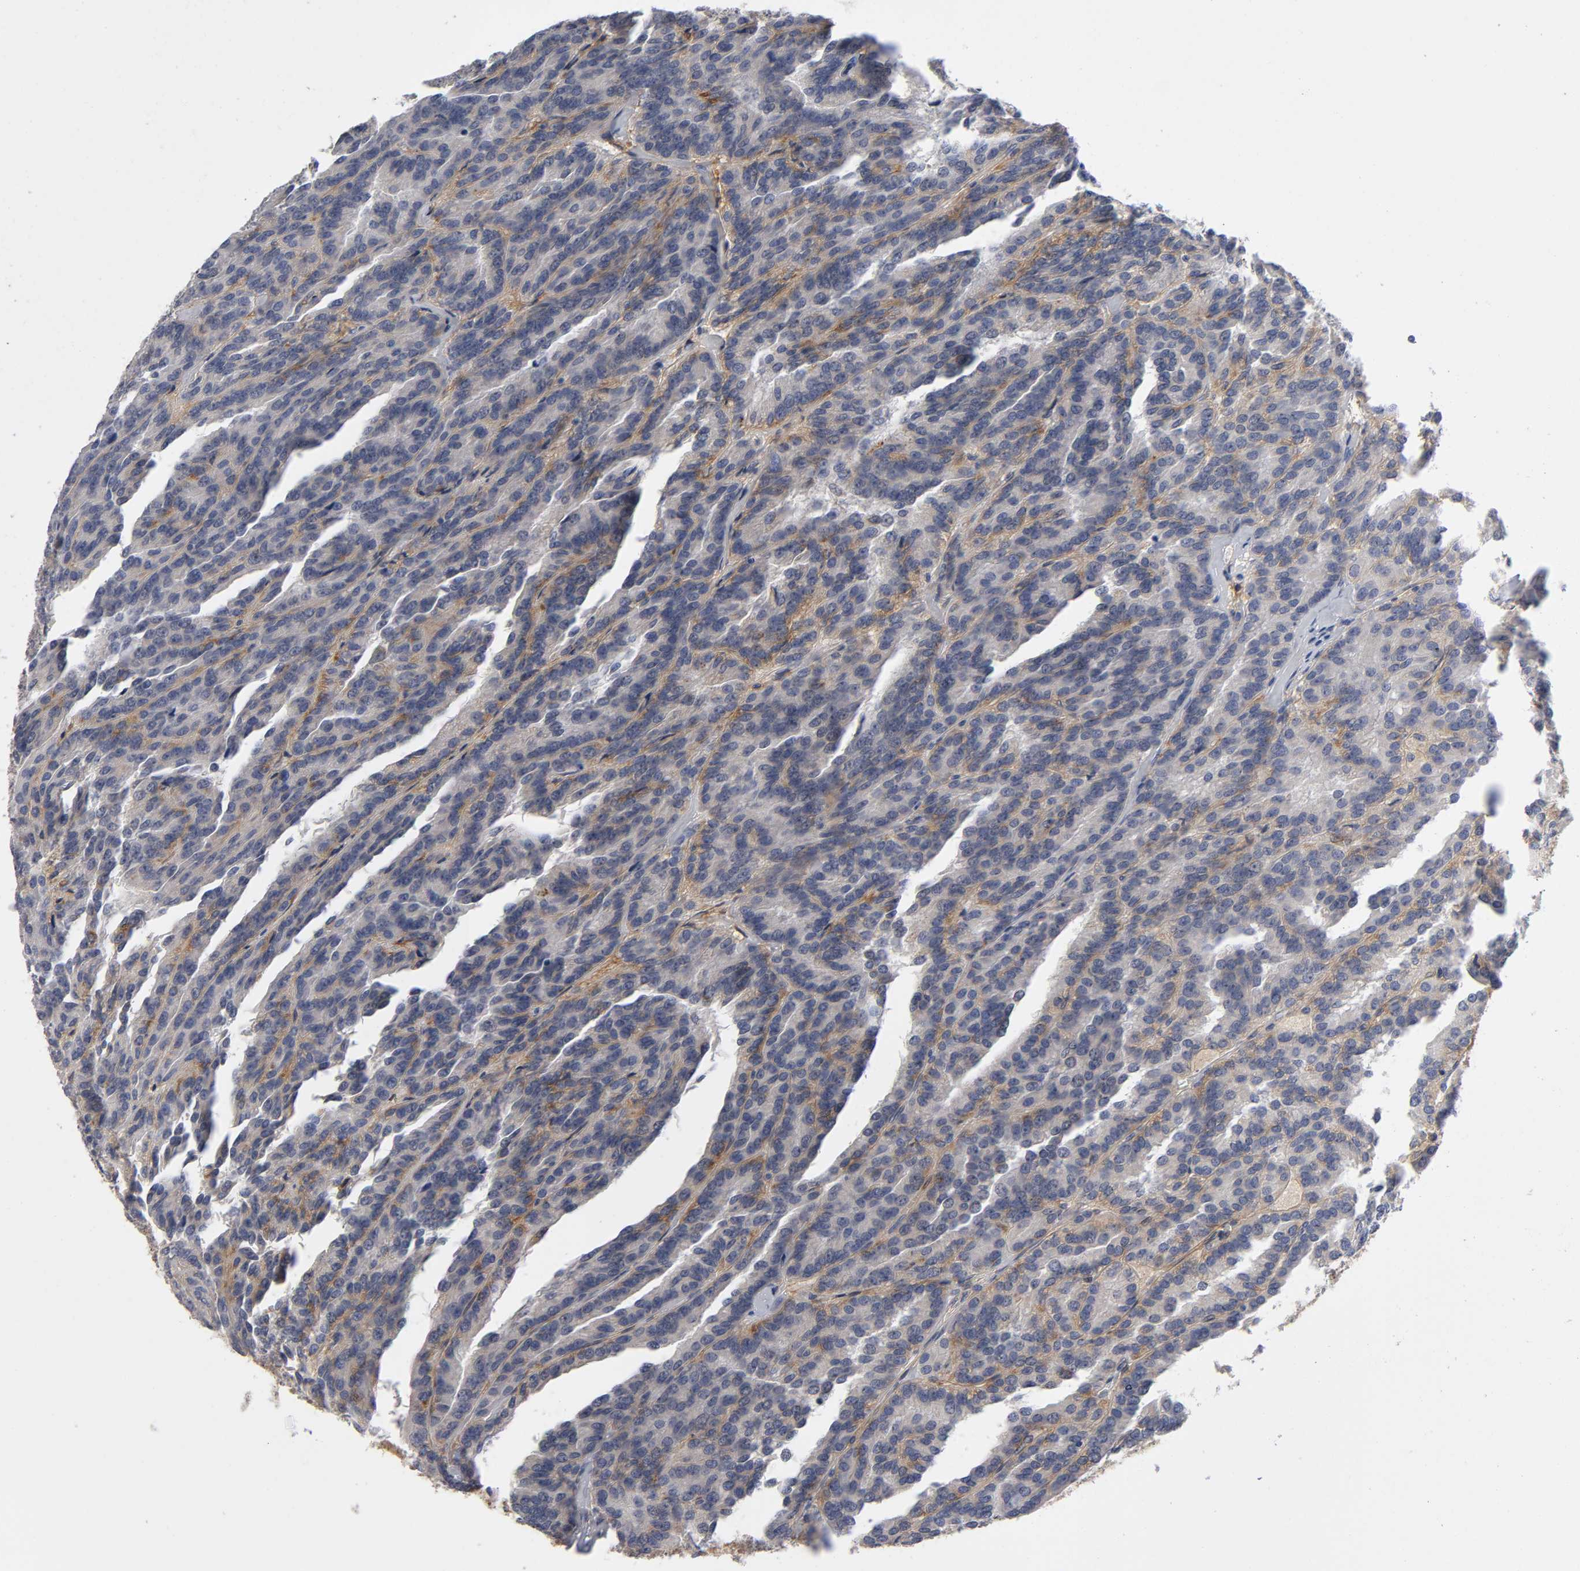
{"staining": {"intensity": "weak", "quantity": ">75%", "location": "cytoplasmic/membranous"}, "tissue": "renal cancer", "cell_type": "Tumor cells", "image_type": "cancer", "snomed": [{"axis": "morphology", "description": "Adenocarcinoma, NOS"}, {"axis": "topography", "description": "Kidney"}], "caption": "Immunohistochemical staining of renal adenocarcinoma exhibits low levels of weak cytoplasmic/membranous protein staining in about >75% of tumor cells.", "gene": "NOVA1", "patient": {"sex": "male", "age": 46}}